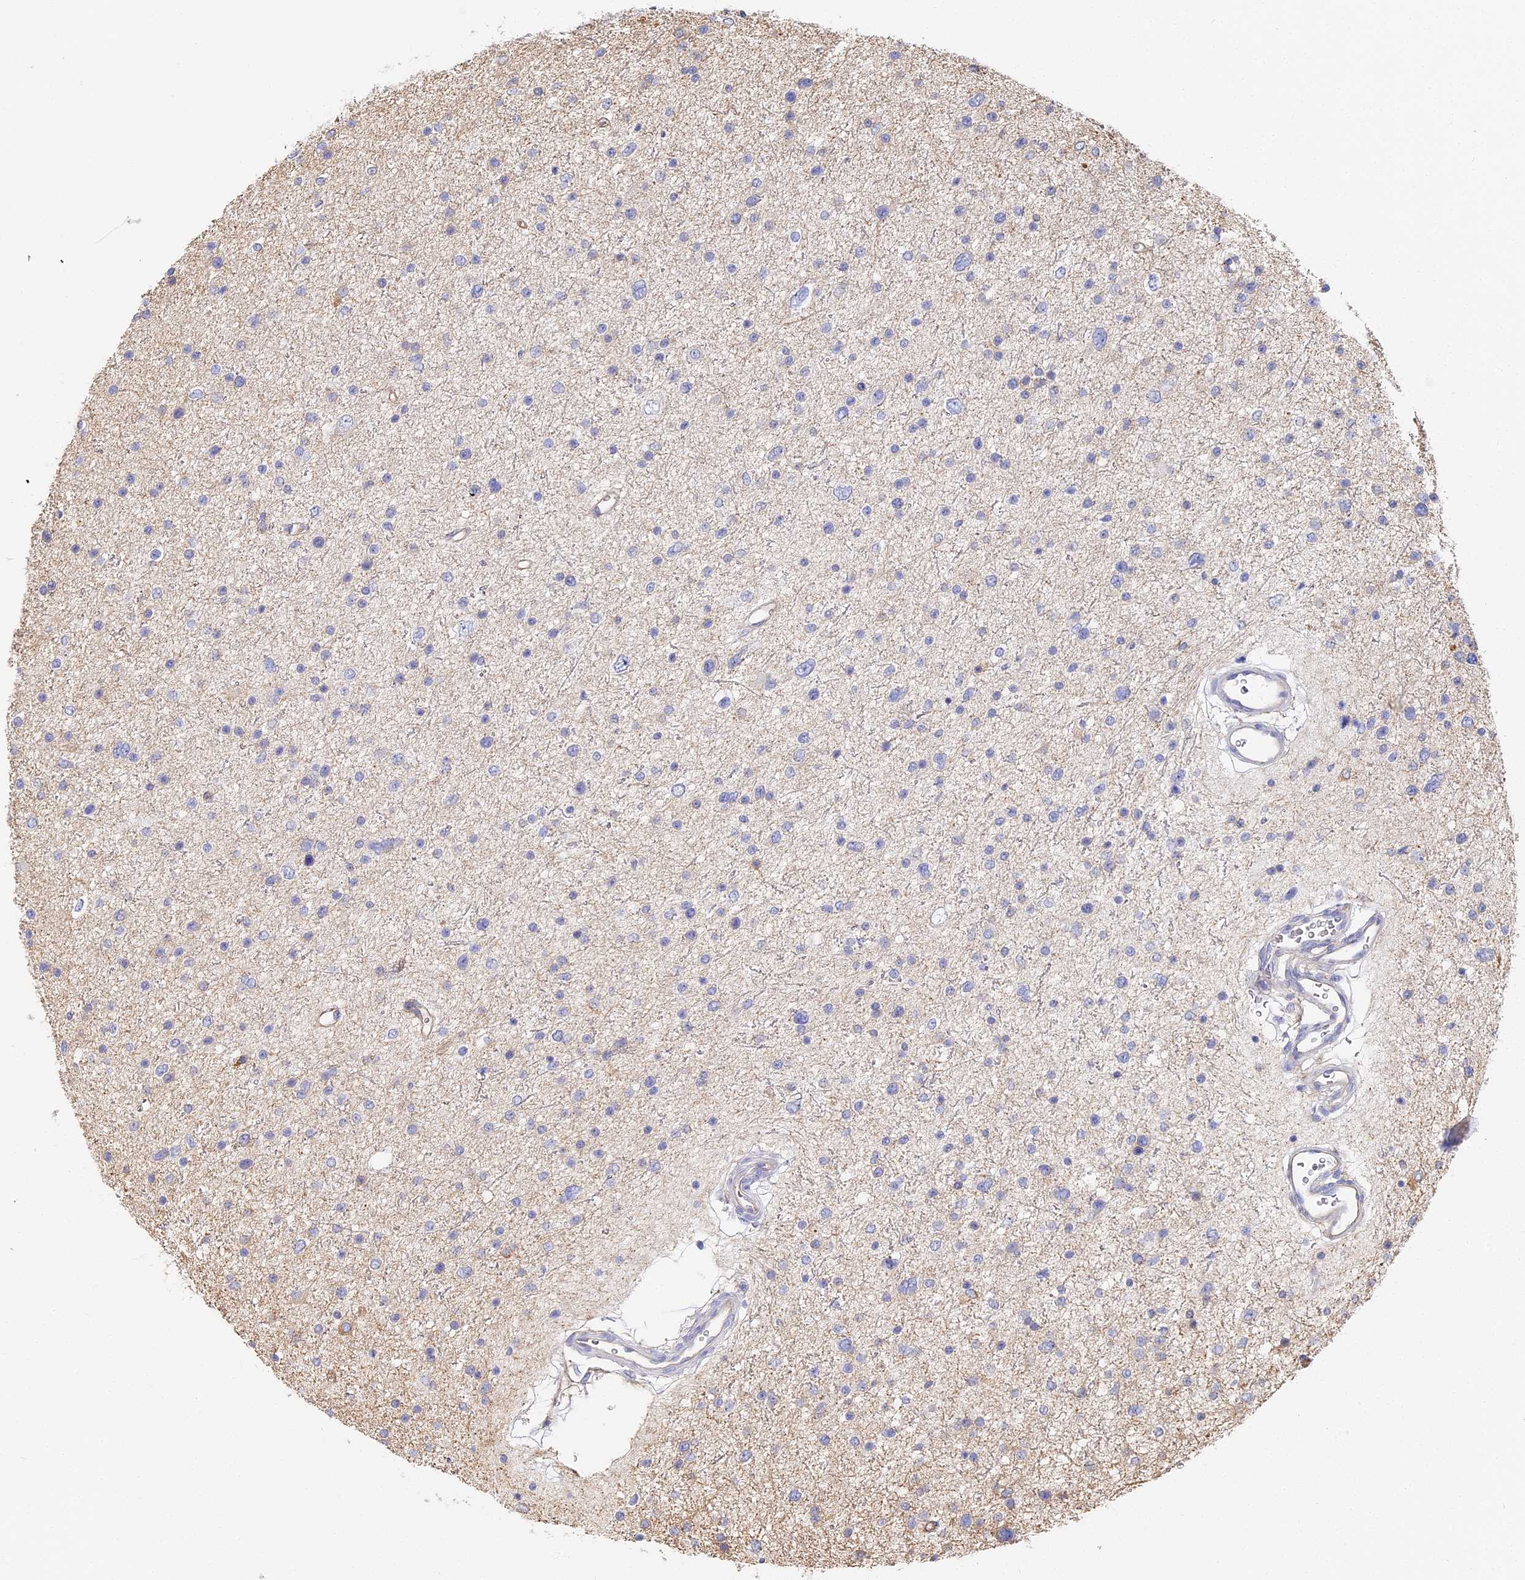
{"staining": {"intensity": "negative", "quantity": "none", "location": "none"}, "tissue": "glioma", "cell_type": "Tumor cells", "image_type": "cancer", "snomed": [{"axis": "morphology", "description": "Glioma, malignant, Low grade"}, {"axis": "topography", "description": "Brain"}], "caption": "Tumor cells show no significant positivity in malignant glioma (low-grade).", "gene": "CCDC30", "patient": {"sex": "female", "age": 37}}